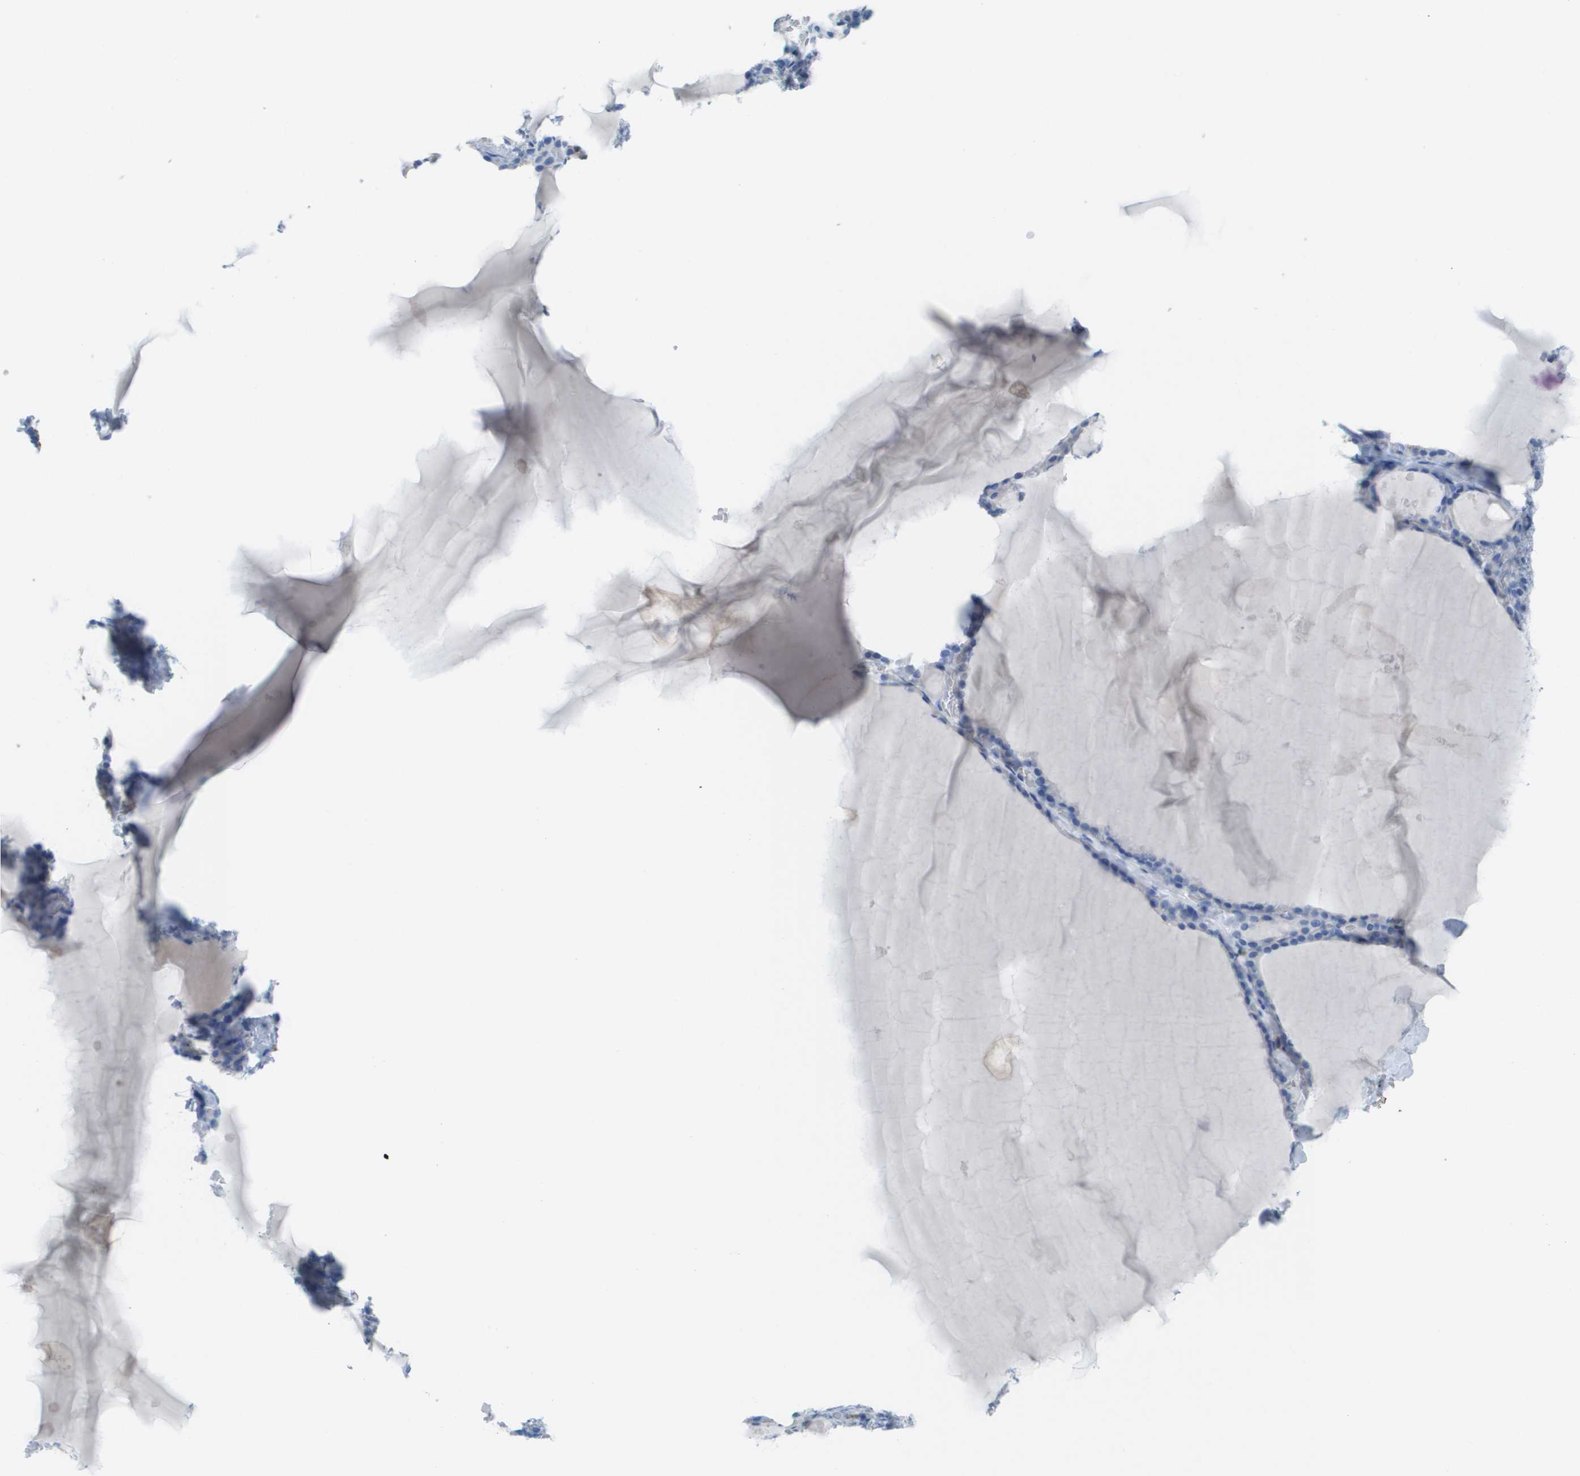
{"staining": {"intensity": "negative", "quantity": "none", "location": "none"}, "tissue": "thyroid gland", "cell_type": "Glandular cells", "image_type": "normal", "snomed": [{"axis": "morphology", "description": "Normal tissue, NOS"}, {"axis": "topography", "description": "Thyroid gland"}], "caption": "A high-resolution micrograph shows immunohistochemistry (IHC) staining of unremarkable thyroid gland, which exhibits no significant positivity in glandular cells.", "gene": "GPR18", "patient": {"sex": "male", "age": 56}}